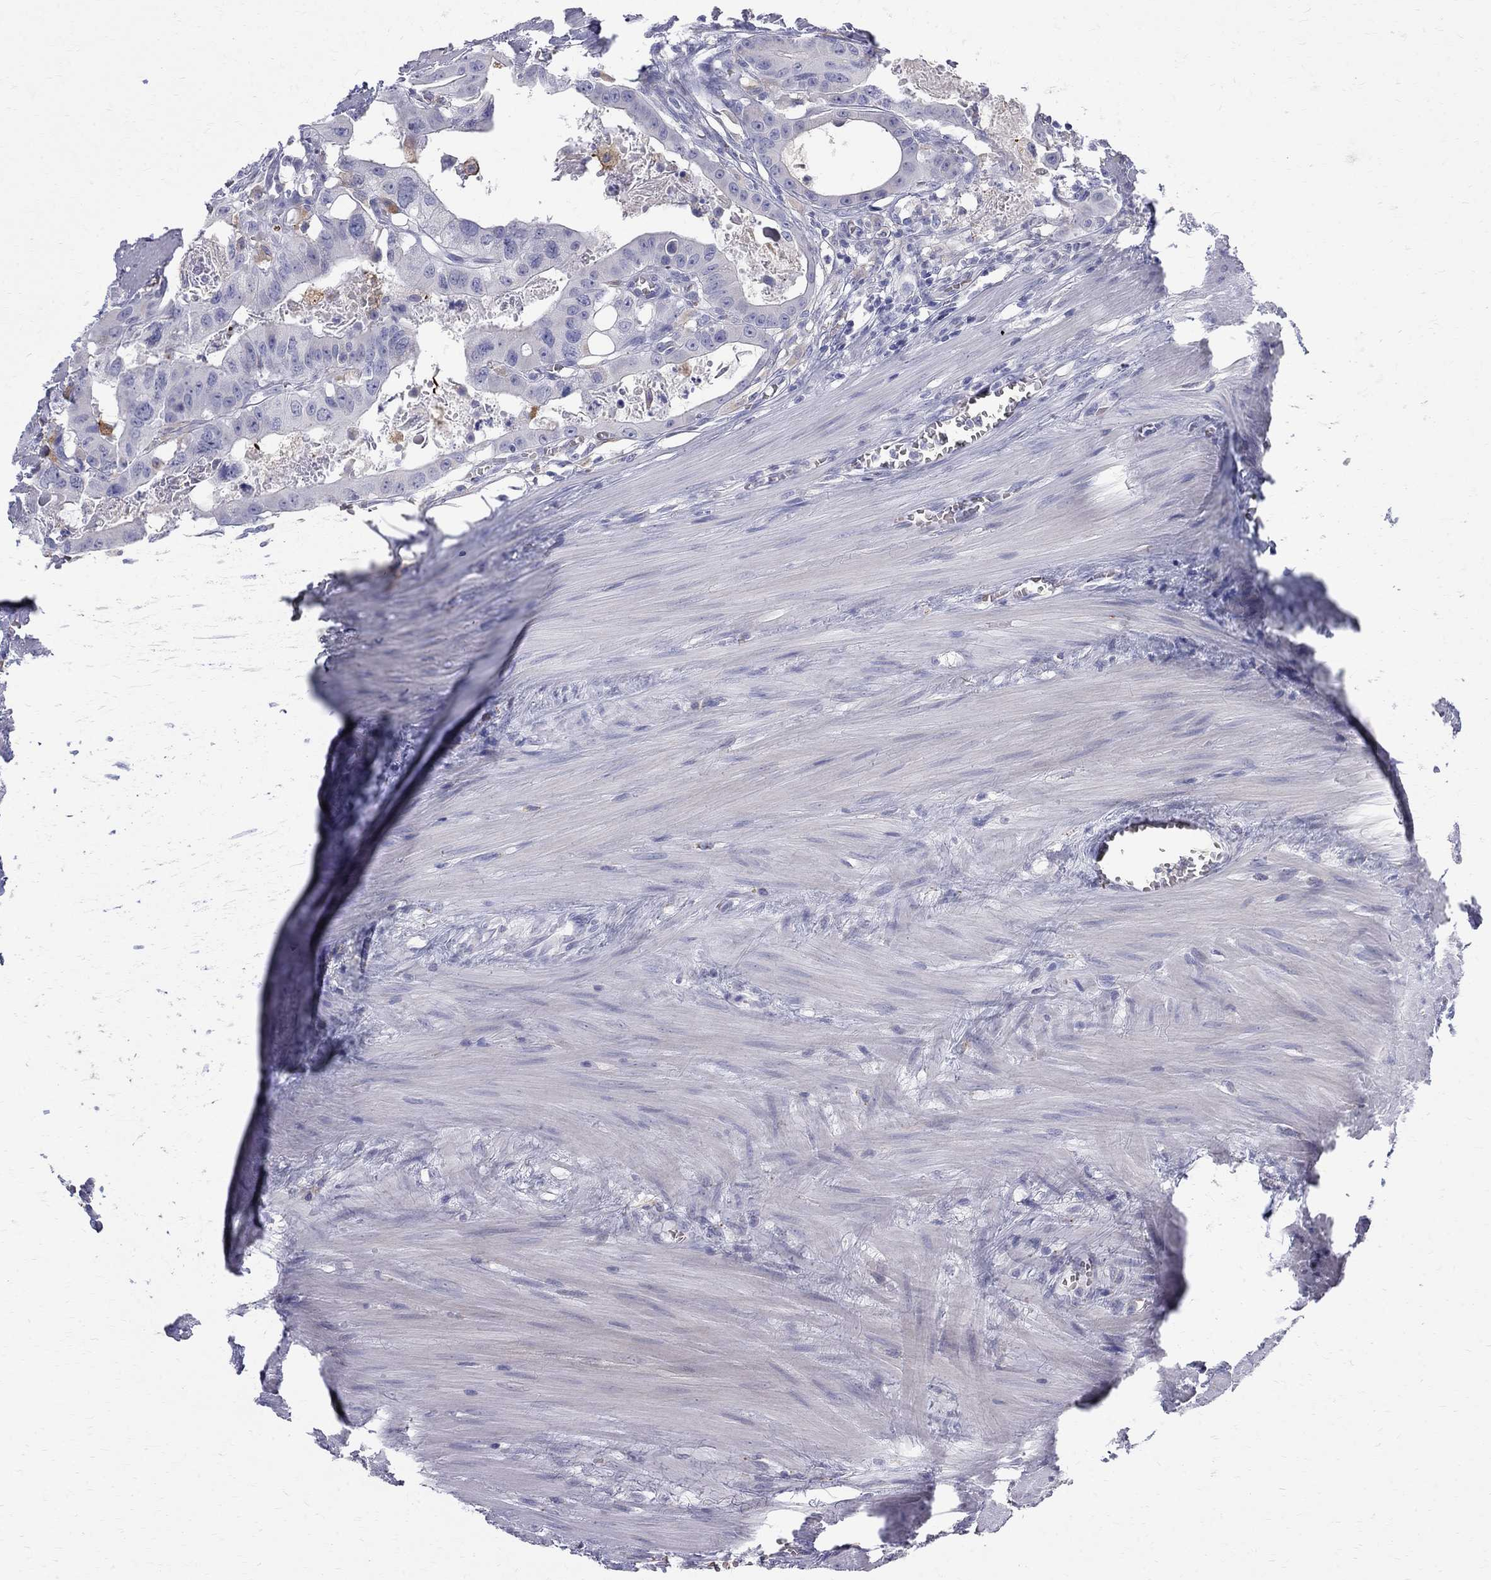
{"staining": {"intensity": "negative", "quantity": "none", "location": "none"}, "tissue": "colorectal cancer", "cell_type": "Tumor cells", "image_type": "cancer", "snomed": [{"axis": "morphology", "description": "Adenocarcinoma, NOS"}, {"axis": "topography", "description": "Rectum"}], "caption": "Immunohistochemistry photomicrograph of neoplastic tissue: colorectal cancer (adenocarcinoma) stained with DAB displays no significant protein expression in tumor cells.", "gene": "AGER", "patient": {"sex": "male", "age": 64}}